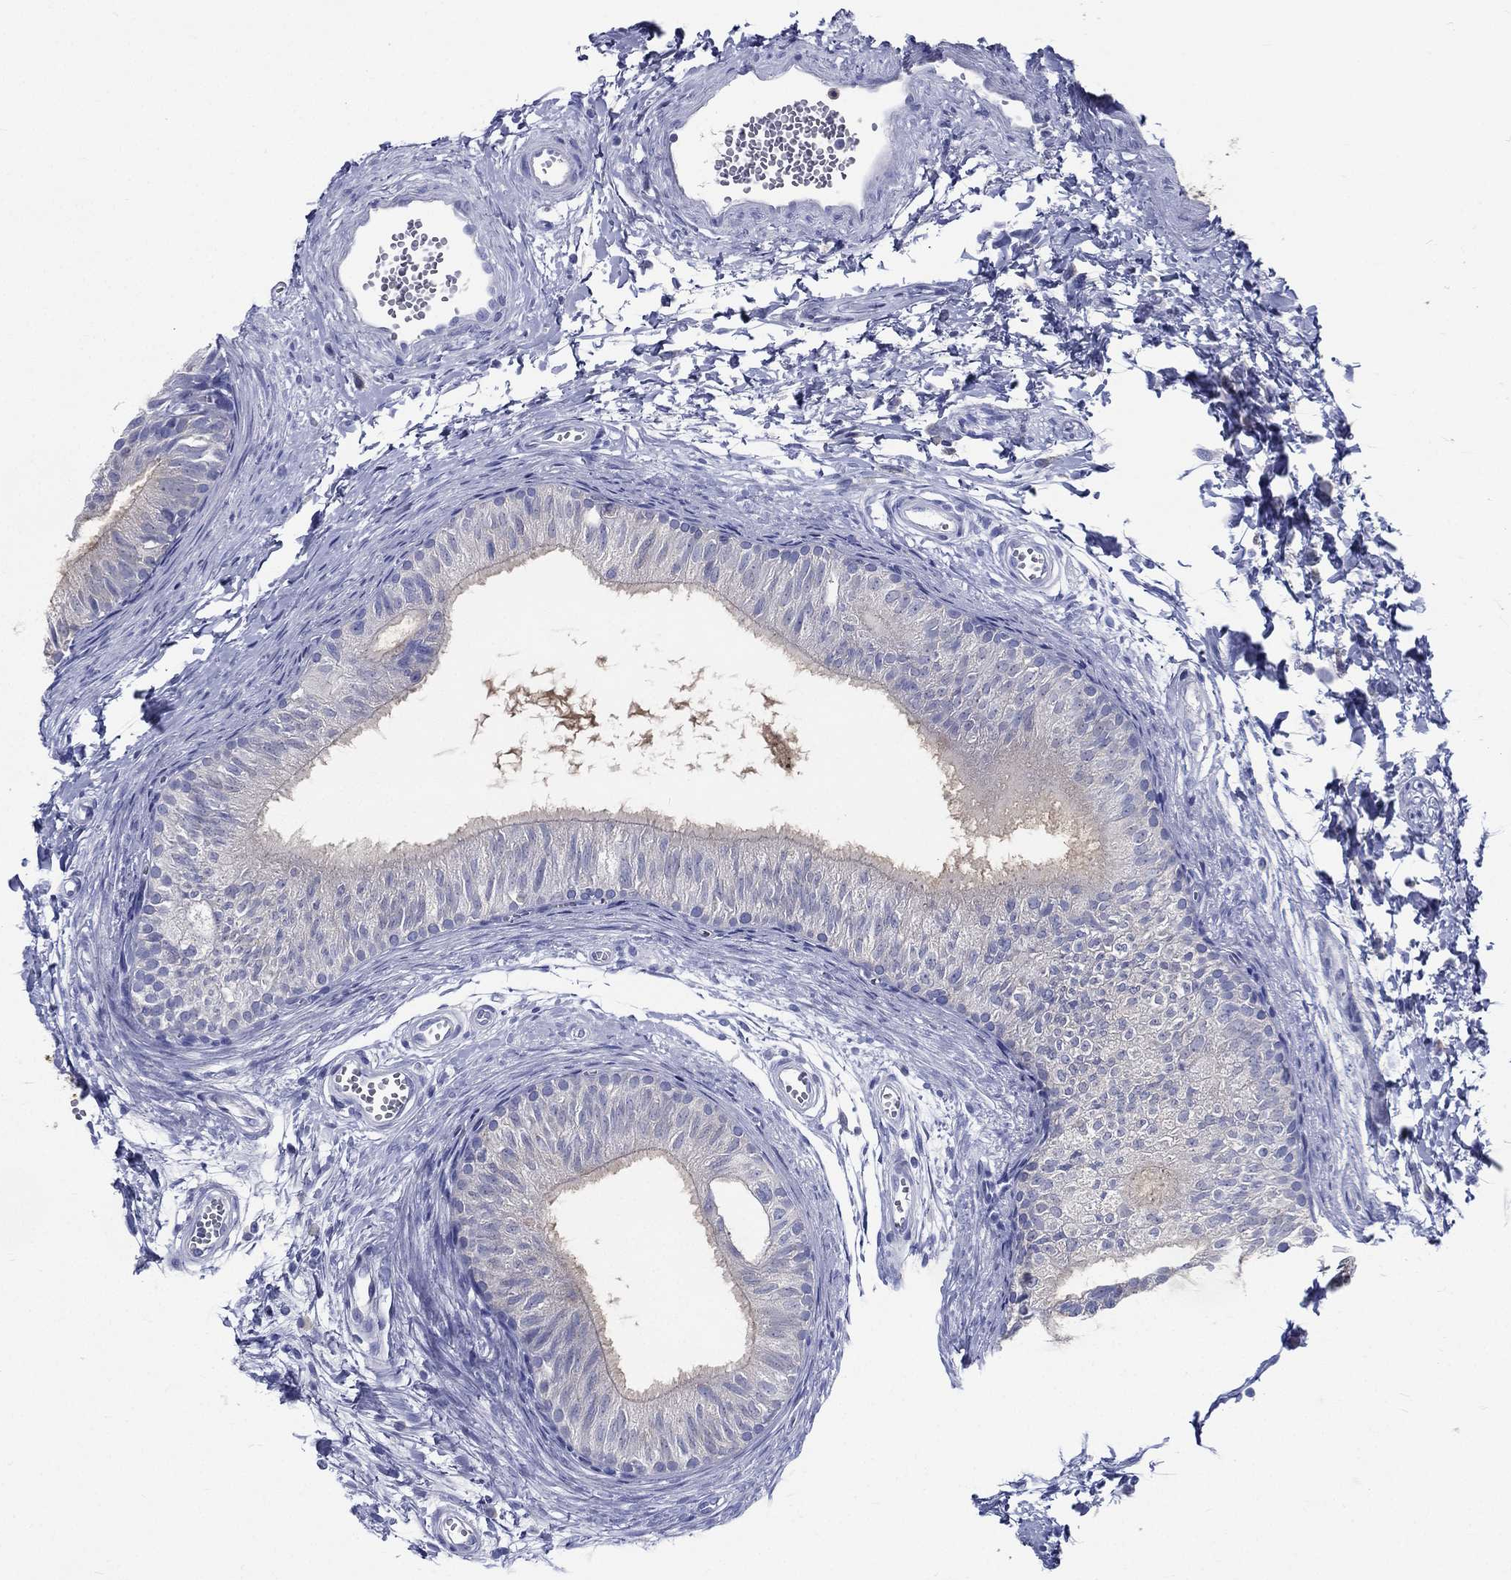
{"staining": {"intensity": "strong", "quantity": "25%-75%", "location": "cytoplasmic/membranous"}, "tissue": "epididymis", "cell_type": "Glandular cells", "image_type": "normal", "snomed": [{"axis": "morphology", "description": "Normal tissue, NOS"}, {"axis": "topography", "description": "Epididymis"}], "caption": "An IHC photomicrograph of benign tissue is shown. Protein staining in brown shows strong cytoplasmic/membranous positivity in epididymis within glandular cells.", "gene": "DEFB121", "patient": {"sex": "male", "age": 22}}